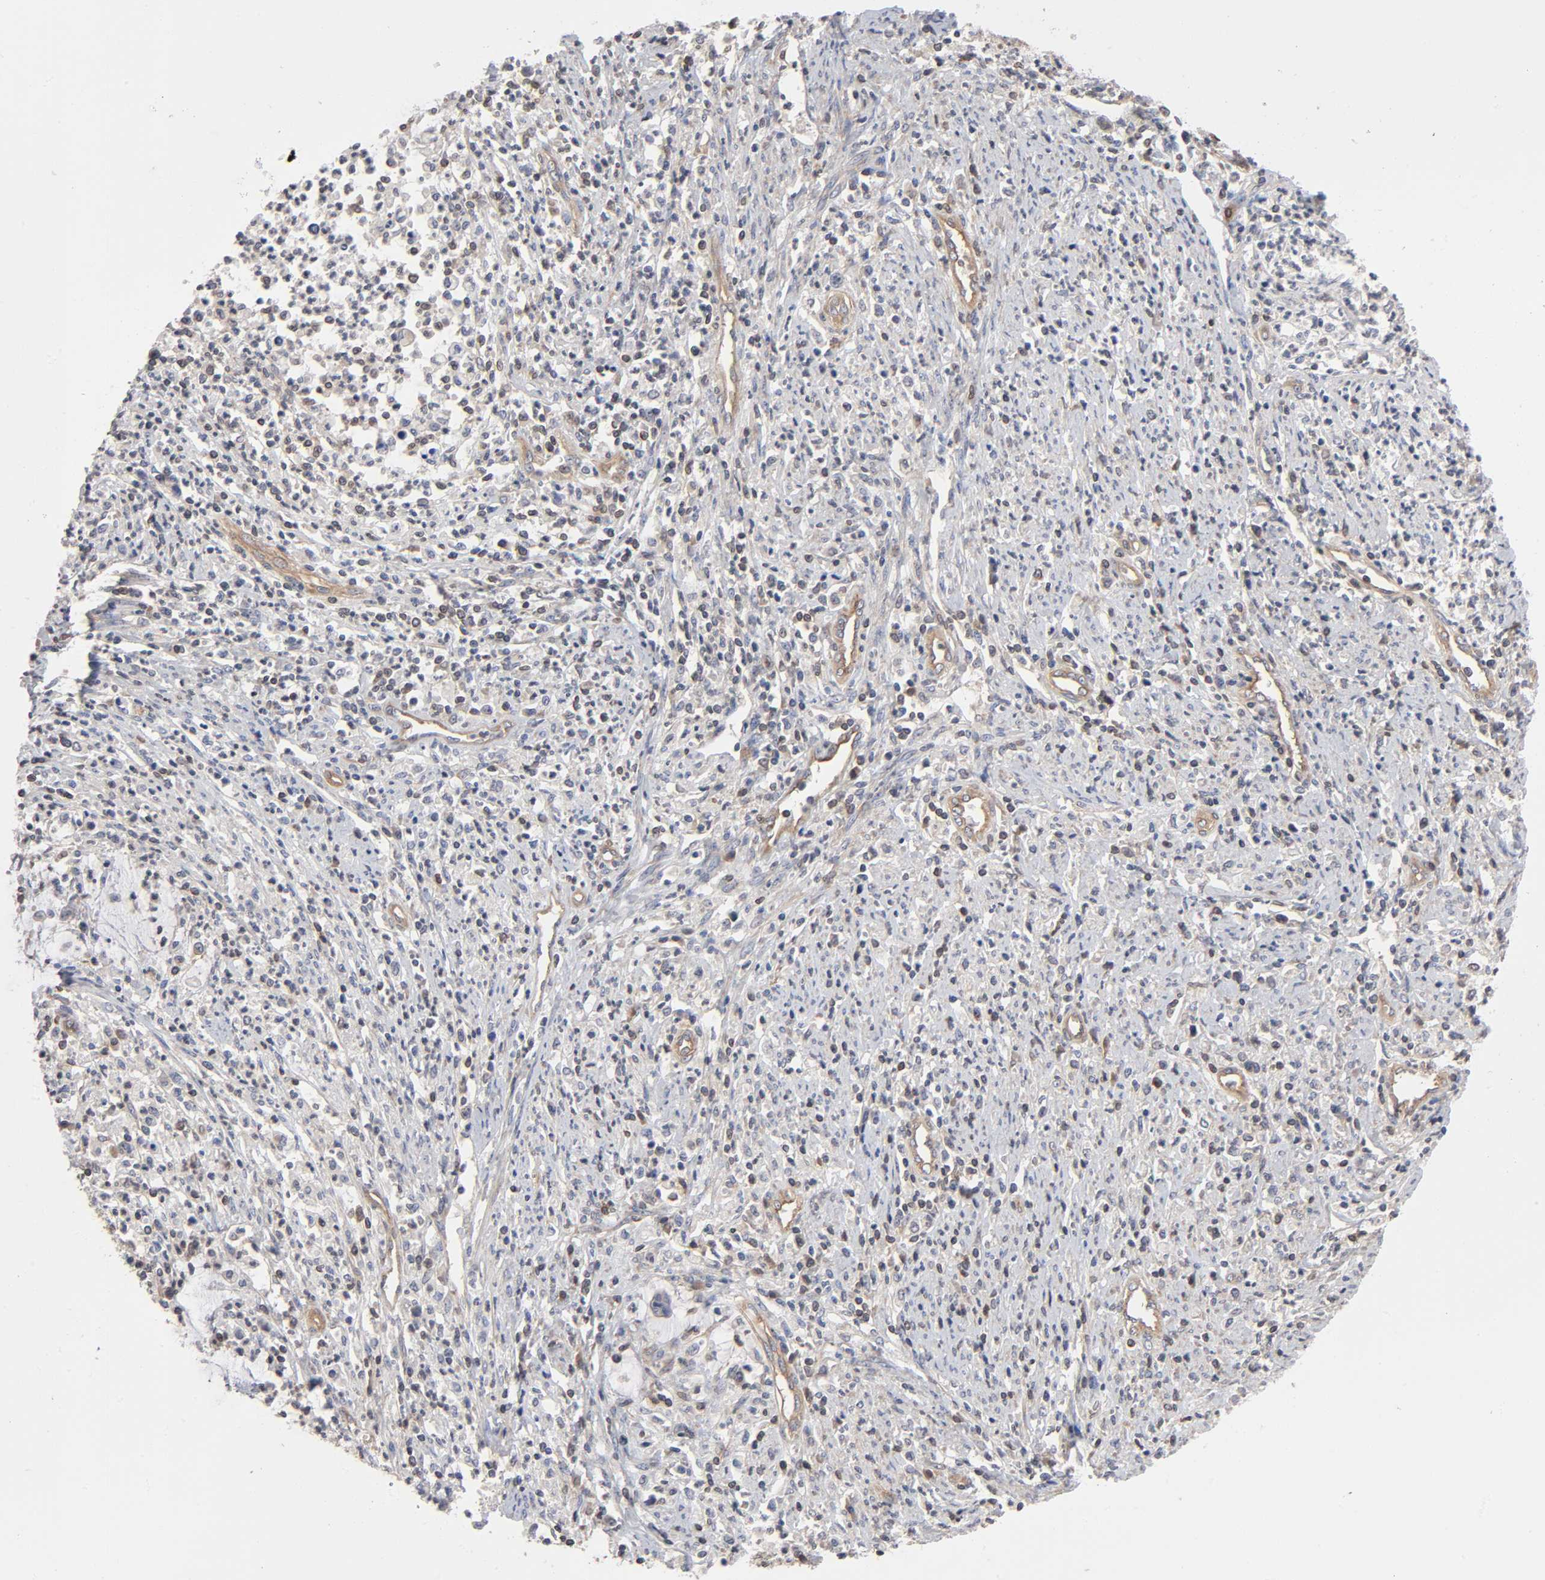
{"staining": {"intensity": "negative", "quantity": "none", "location": "none"}, "tissue": "cervical cancer", "cell_type": "Tumor cells", "image_type": "cancer", "snomed": [{"axis": "morphology", "description": "Adenocarcinoma, NOS"}, {"axis": "topography", "description": "Cervix"}], "caption": "Human adenocarcinoma (cervical) stained for a protein using immunohistochemistry (IHC) shows no expression in tumor cells.", "gene": "STRN3", "patient": {"sex": "female", "age": 36}}